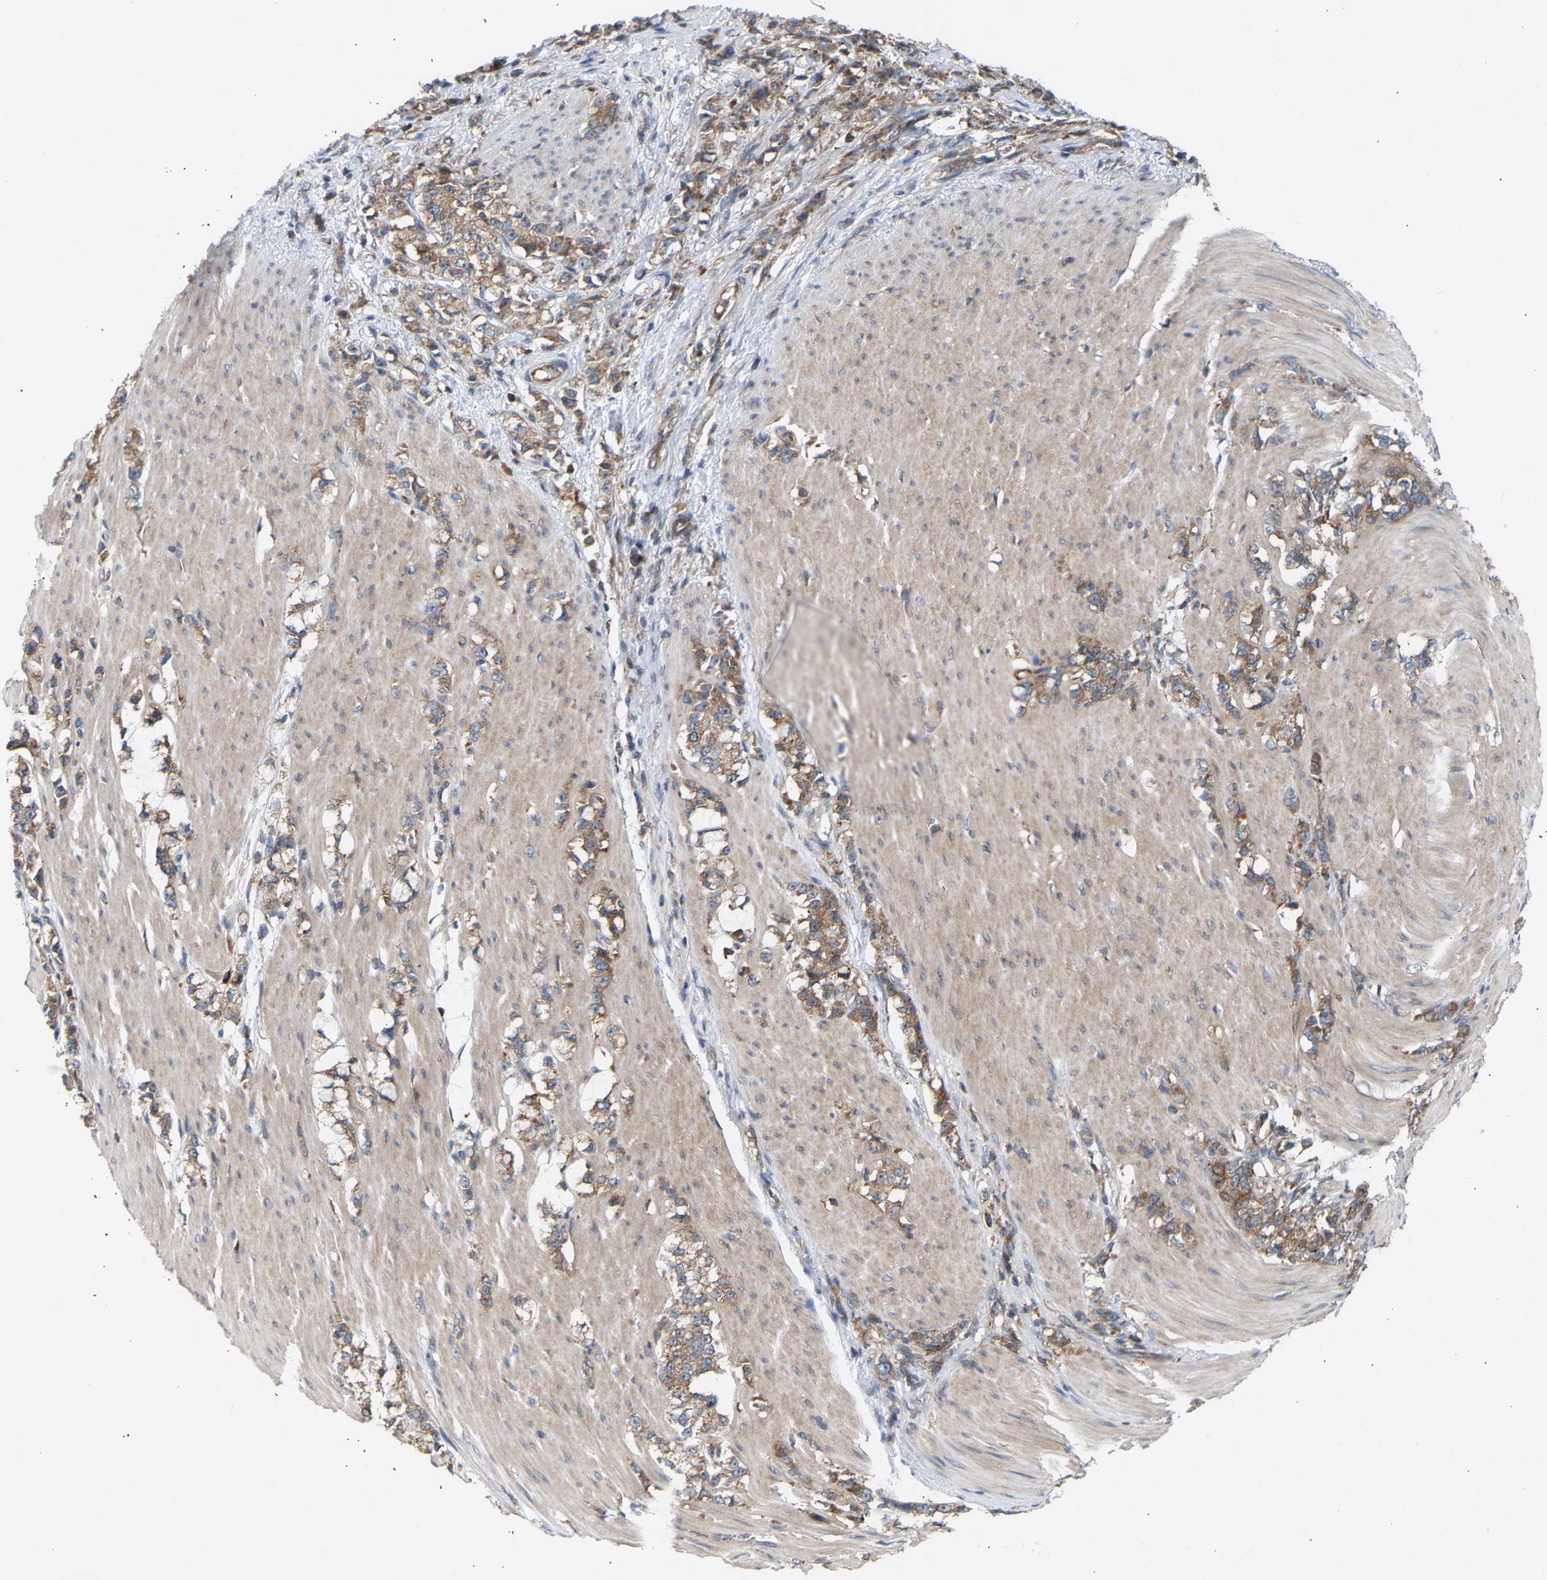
{"staining": {"intensity": "moderate", "quantity": ">75%", "location": "cytoplasmic/membranous"}, "tissue": "stomach cancer", "cell_type": "Tumor cells", "image_type": "cancer", "snomed": [{"axis": "morphology", "description": "Adenocarcinoma, NOS"}, {"axis": "topography", "description": "Stomach, lower"}], "caption": "Immunohistochemistry (IHC) of human stomach cancer (adenocarcinoma) reveals medium levels of moderate cytoplasmic/membranous expression in approximately >75% of tumor cells. The staining was performed using DAB, with brown indicating positive protein expression. Nuclei are stained blue with hematoxylin.", "gene": "GCN1", "patient": {"sex": "male", "age": 88}}